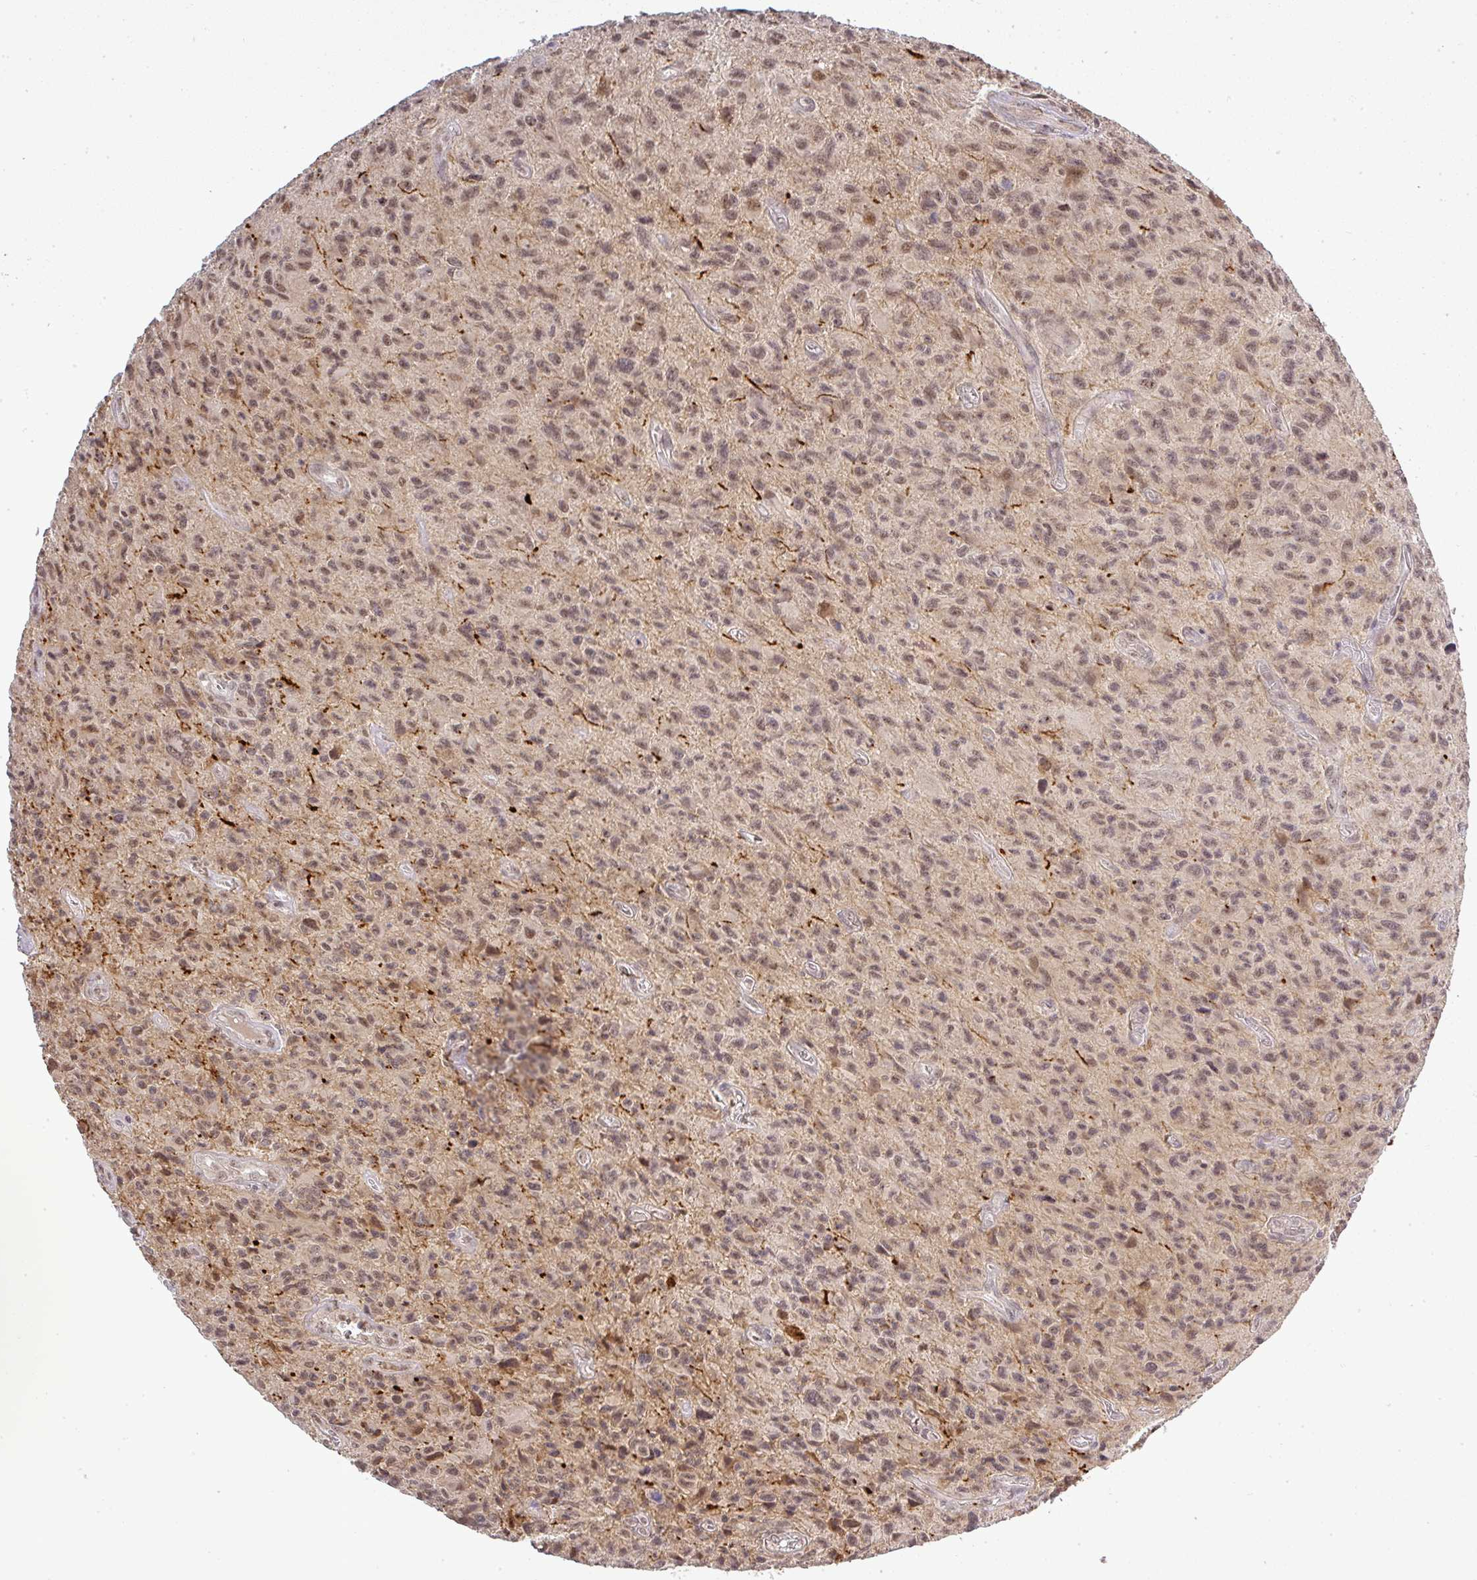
{"staining": {"intensity": "weak", "quantity": ">75%", "location": "nuclear"}, "tissue": "glioma", "cell_type": "Tumor cells", "image_type": "cancer", "snomed": [{"axis": "morphology", "description": "Glioma, malignant, High grade"}, {"axis": "topography", "description": "Brain"}], "caption": "Malignant glioma (high-grade) tissue displays weak nuclear staining in approximately >75% of tumor cells Using DAB (brown) and hematoxylin (blue) stains, captured at high magnification using brightfield microscopy.", "gene": "FAM153A", "patient": {"sex": "male", "age": 76}}